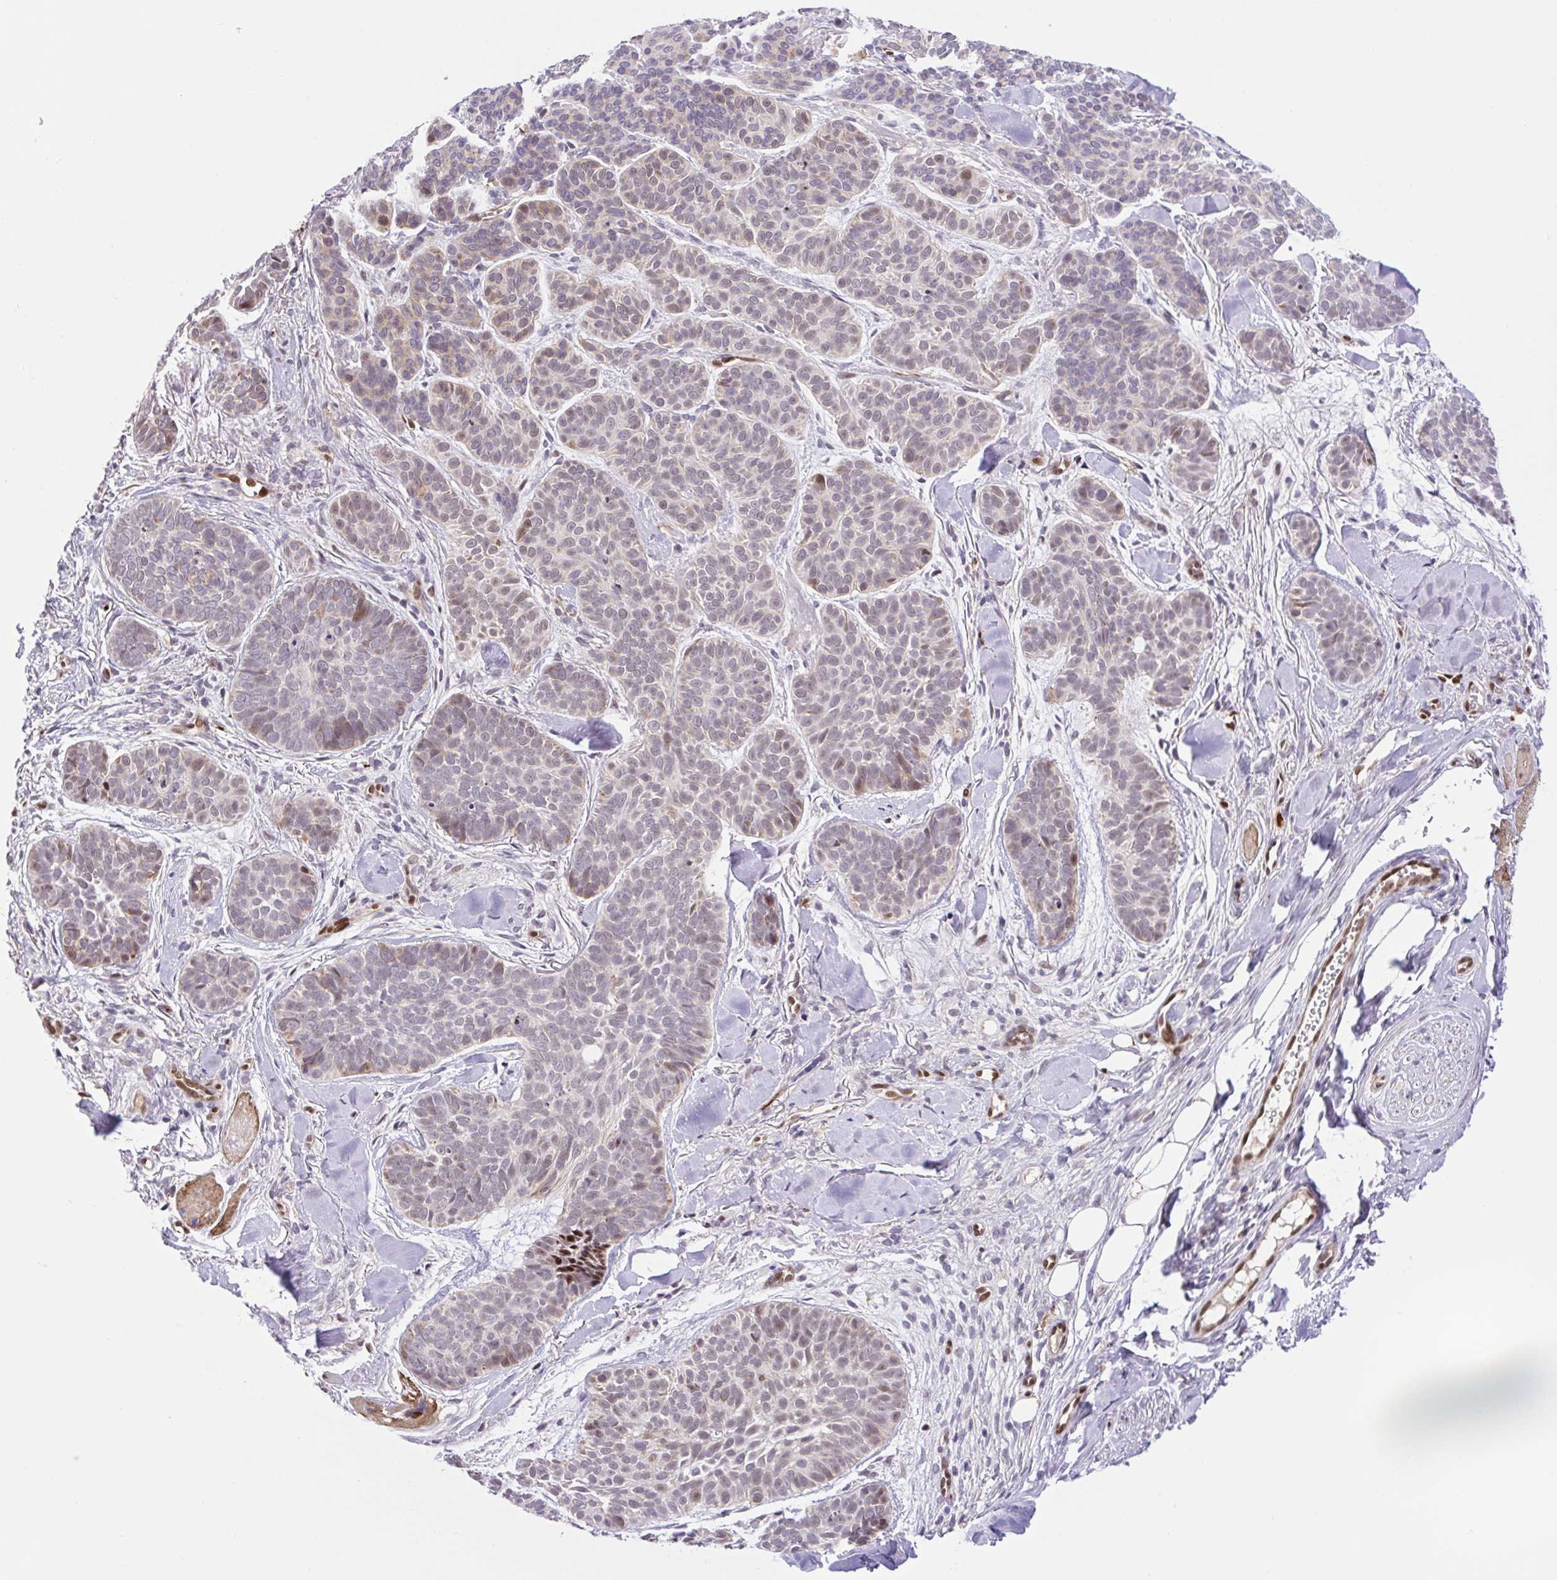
{"staining": {"intensity": "weak", "quantity": "<25%", "location": "nuclear"}, "tissue": "skin cancer", "cell_type": "Tumor cells", "image_type": "cancer", "snomed": [{"axis": "morphology", "description": "Basal cell carcinoma"}, {"axis": "topography", "description": "Skin"}, {"axis": "topography", "description": "Skin of nose"}], "caption": "Tumor cells are negative for brown protein staining in skin cancer (basal cell carcinoma).", "gene": "ERG", "patient": {"sex": "female", "age": 81}}